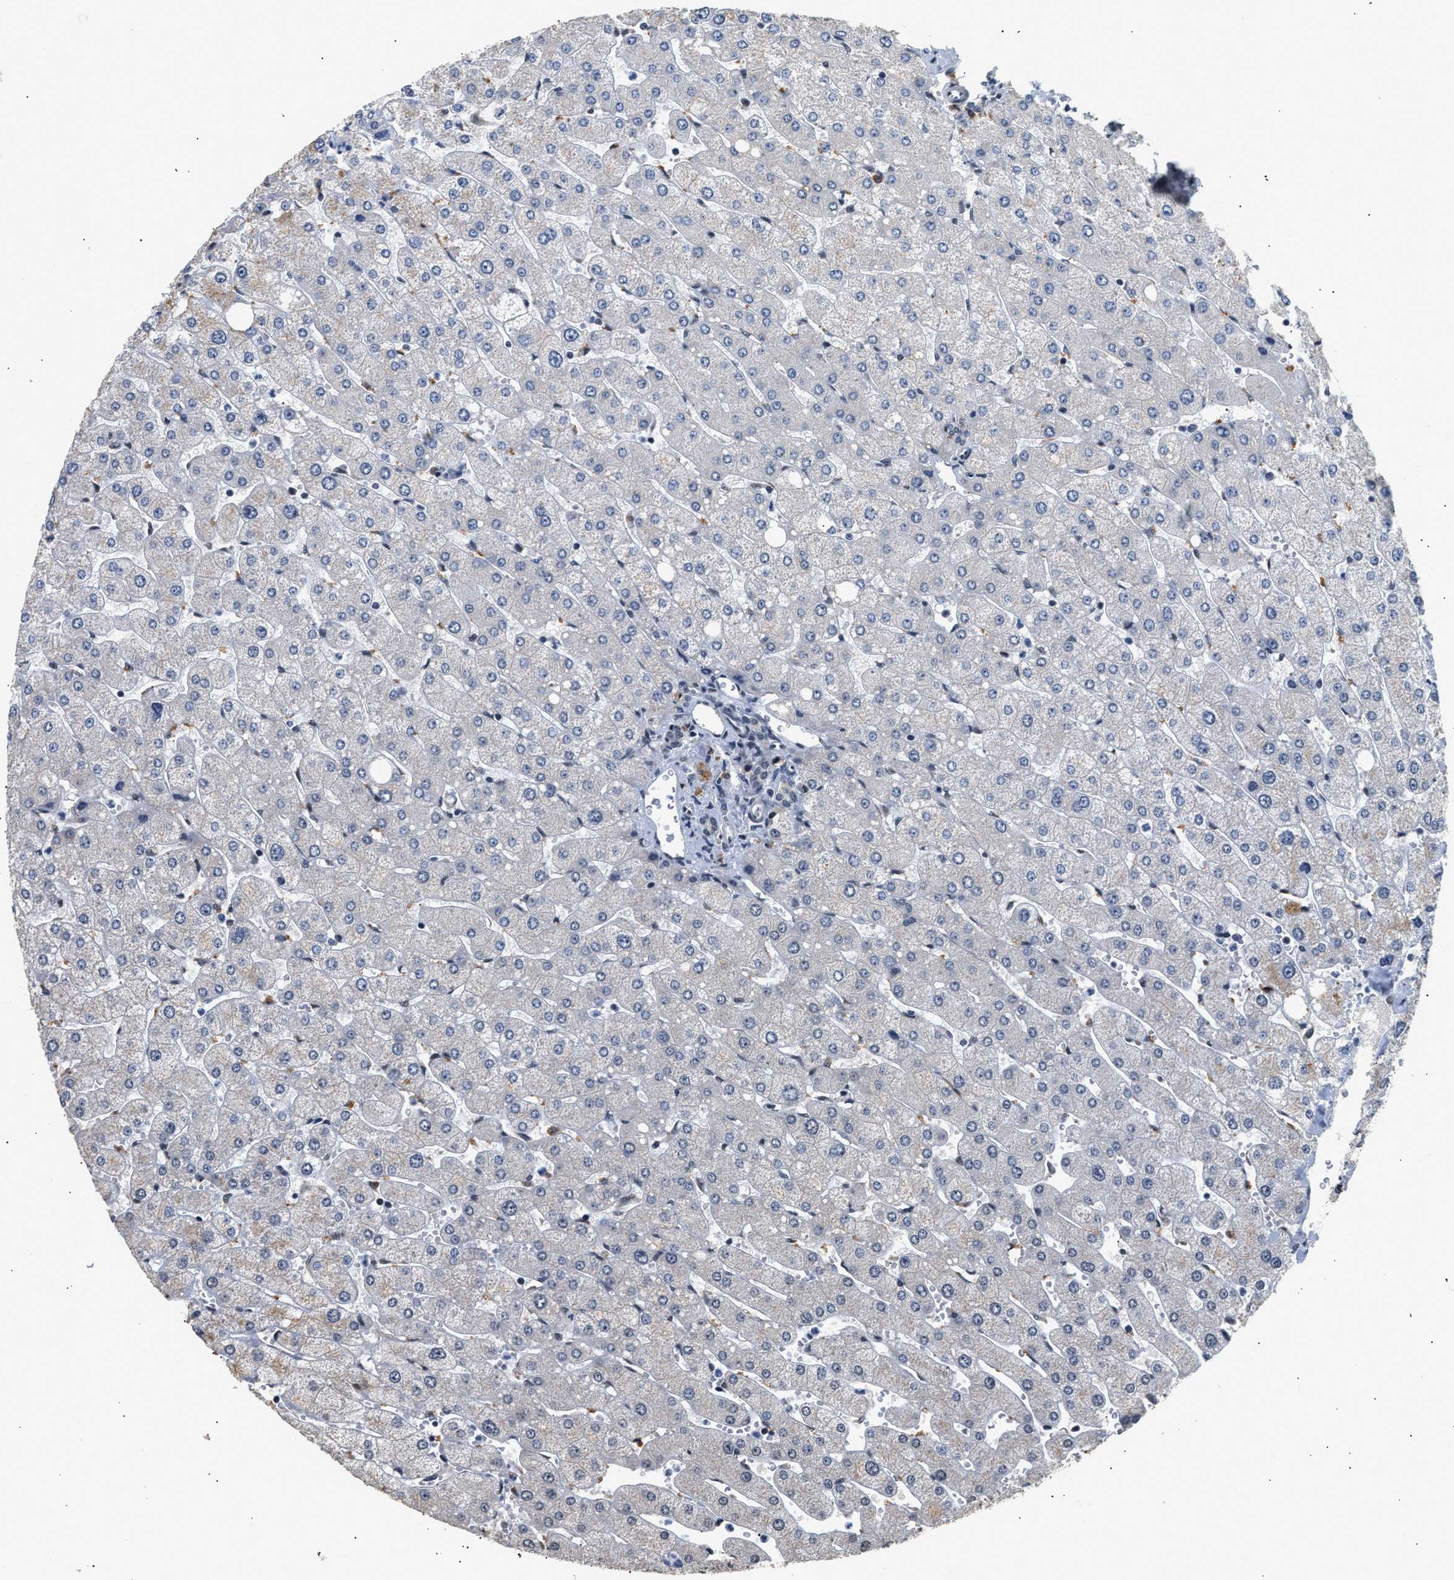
{"staining": {"intensity": "negative", "quantity": "none", "location": "none"}, "tissue": "liver", "cell_type": "Cholangiocytes", "image_type": "normal", "snomed": [{"axis": "morphology", "description": "Normal tissue, NOS"}, {"axis": "topography", "description": "Liver"}], "caption": "This is an immunohistochemistry (IHC) micrograph of normal human liver. There is no staining in cholangiocytes.", "gene": "THOC1", "patient": {"sex": "male", "age": 55}}